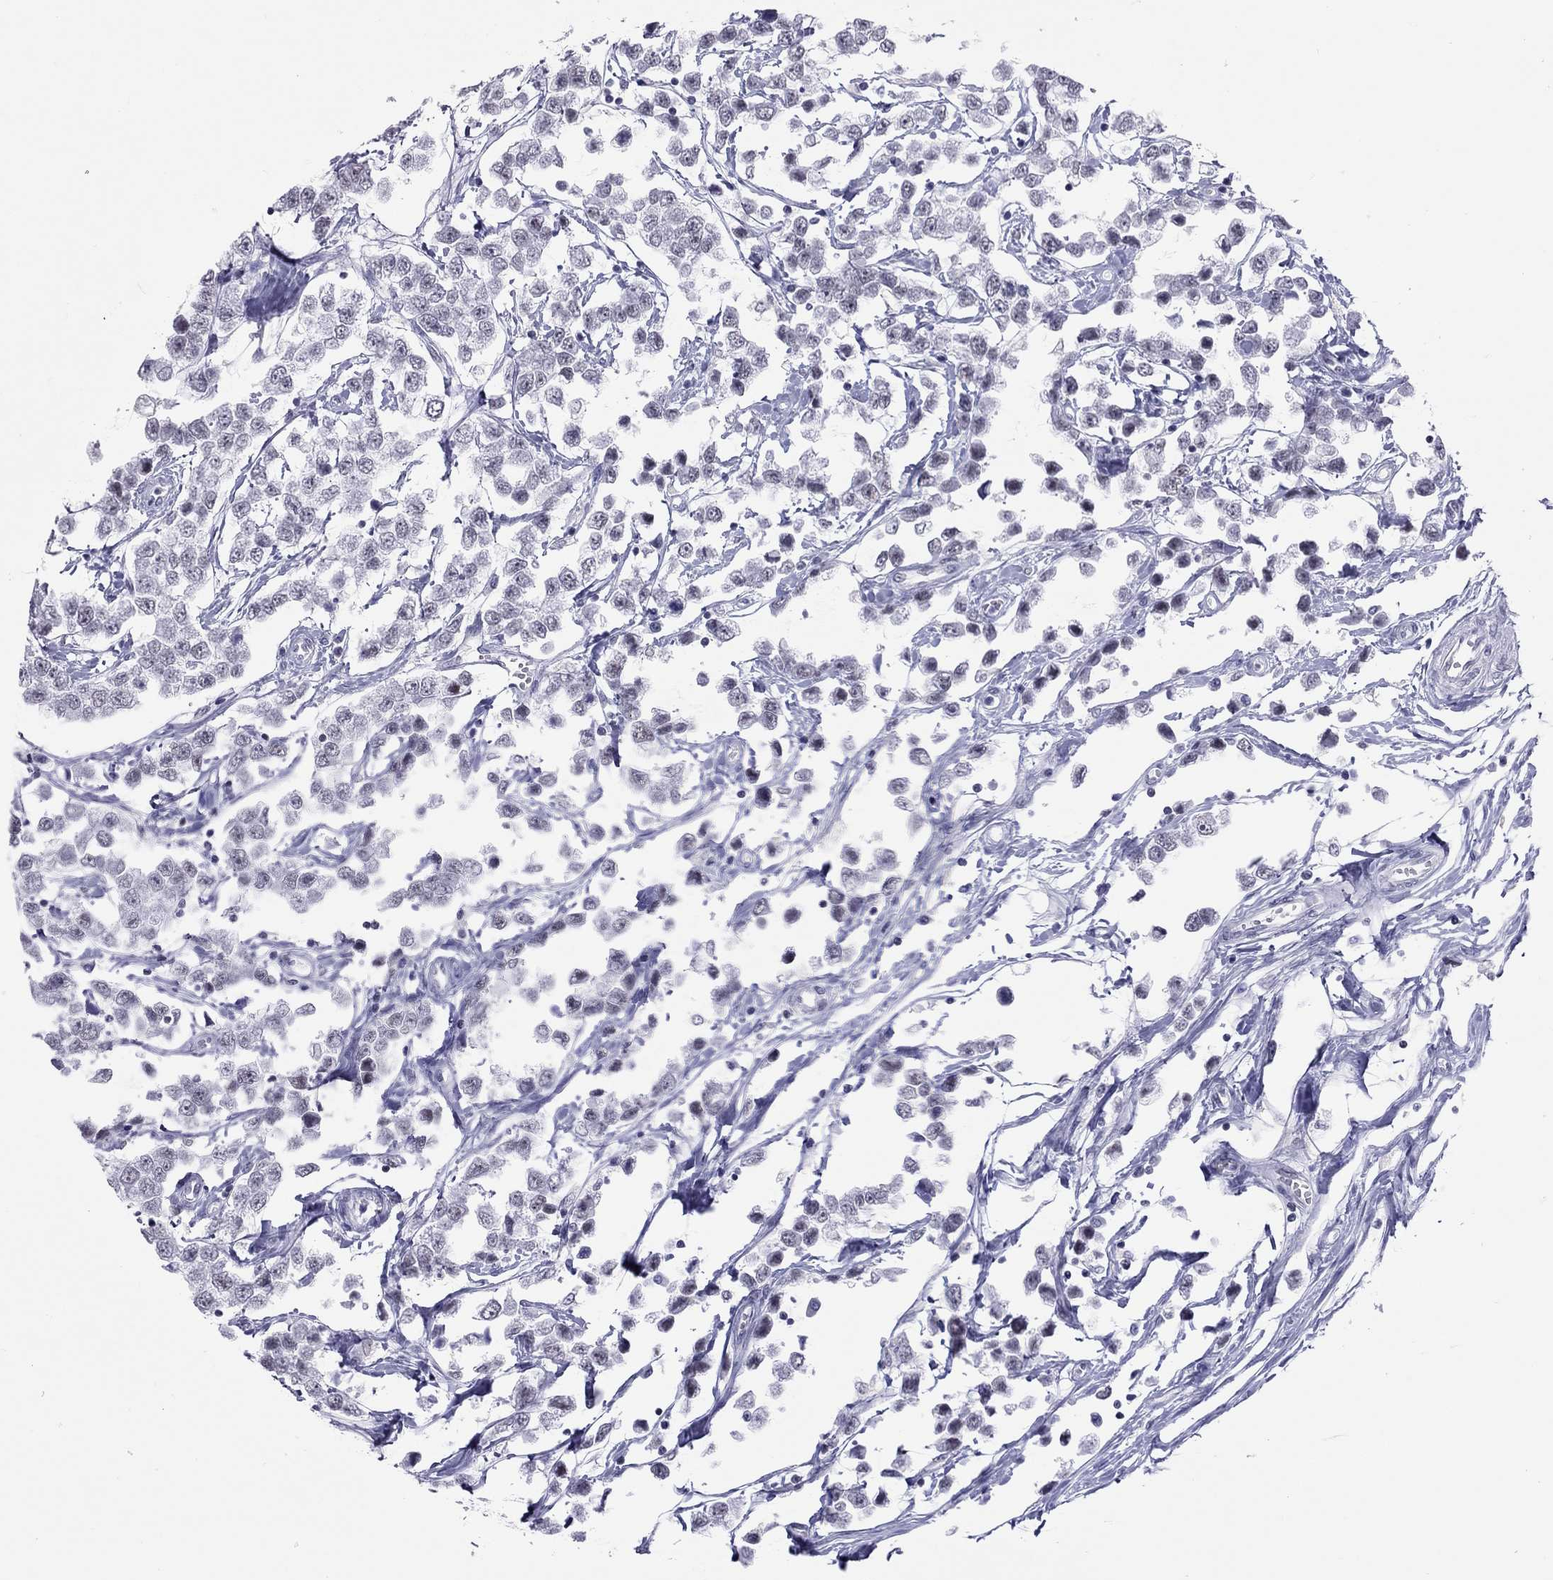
{"staining": {"intensity": "negative", "quantity": "none", "location": "none"}, "tissue": "testis cancer", "cell_type": "Tumor cells", "image_type": "cancer", "snomed": [{"axis": "morphology", "description": "Seminoma, NOS"}, {"axis": "topography", "description": "Testis"}], "caption": "This is an IHC photomicrograph of testis cancer (seminoma). There is no positivity in tumor cells.", "gene": "JHY", "patient": {"sex": "male", "age": 34}}